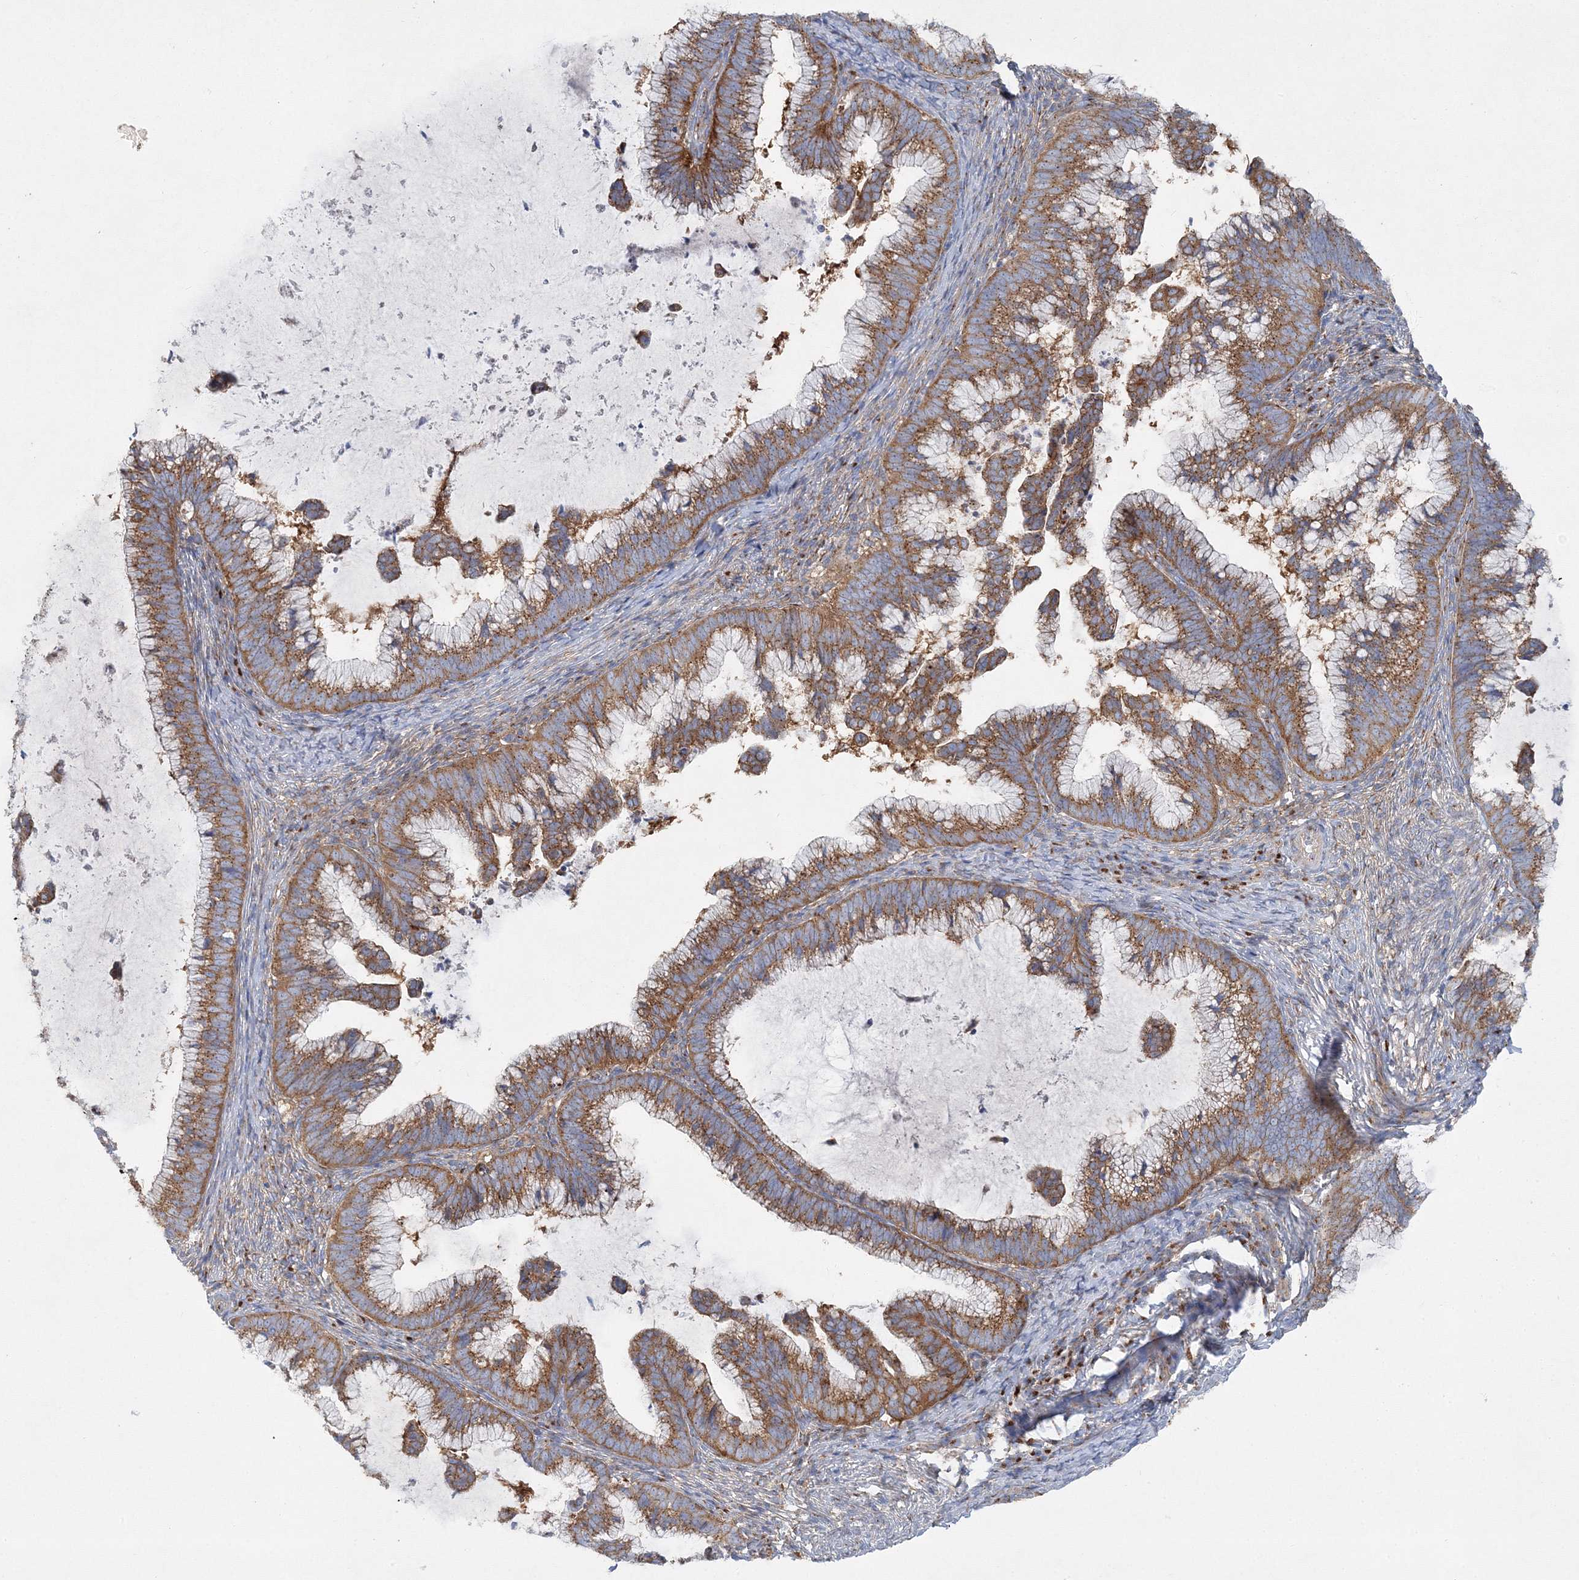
{"staining": {"intensity": "moderate", "quantity": ">75%", "location": "cytoplasmic/membranous"}, "tissue": "cervical cancer", "cell_type": "Tumor cells", "image_type": "cancer", "snomed": [{"axis": "morphology", "description": "Adenocarcinoma, NOS"}, {"axis": "topography", "description": "Cervix"}], "caption": "A high-resolution histopathology image shows immunohistochemistry (IHC) staining of cervical cancer, which shows moderate cytoplasmic/membranous expression in about >75% of tumor cells.", "gene": "SEC23IP", "patient": {"sex": "female", "age": 36}}